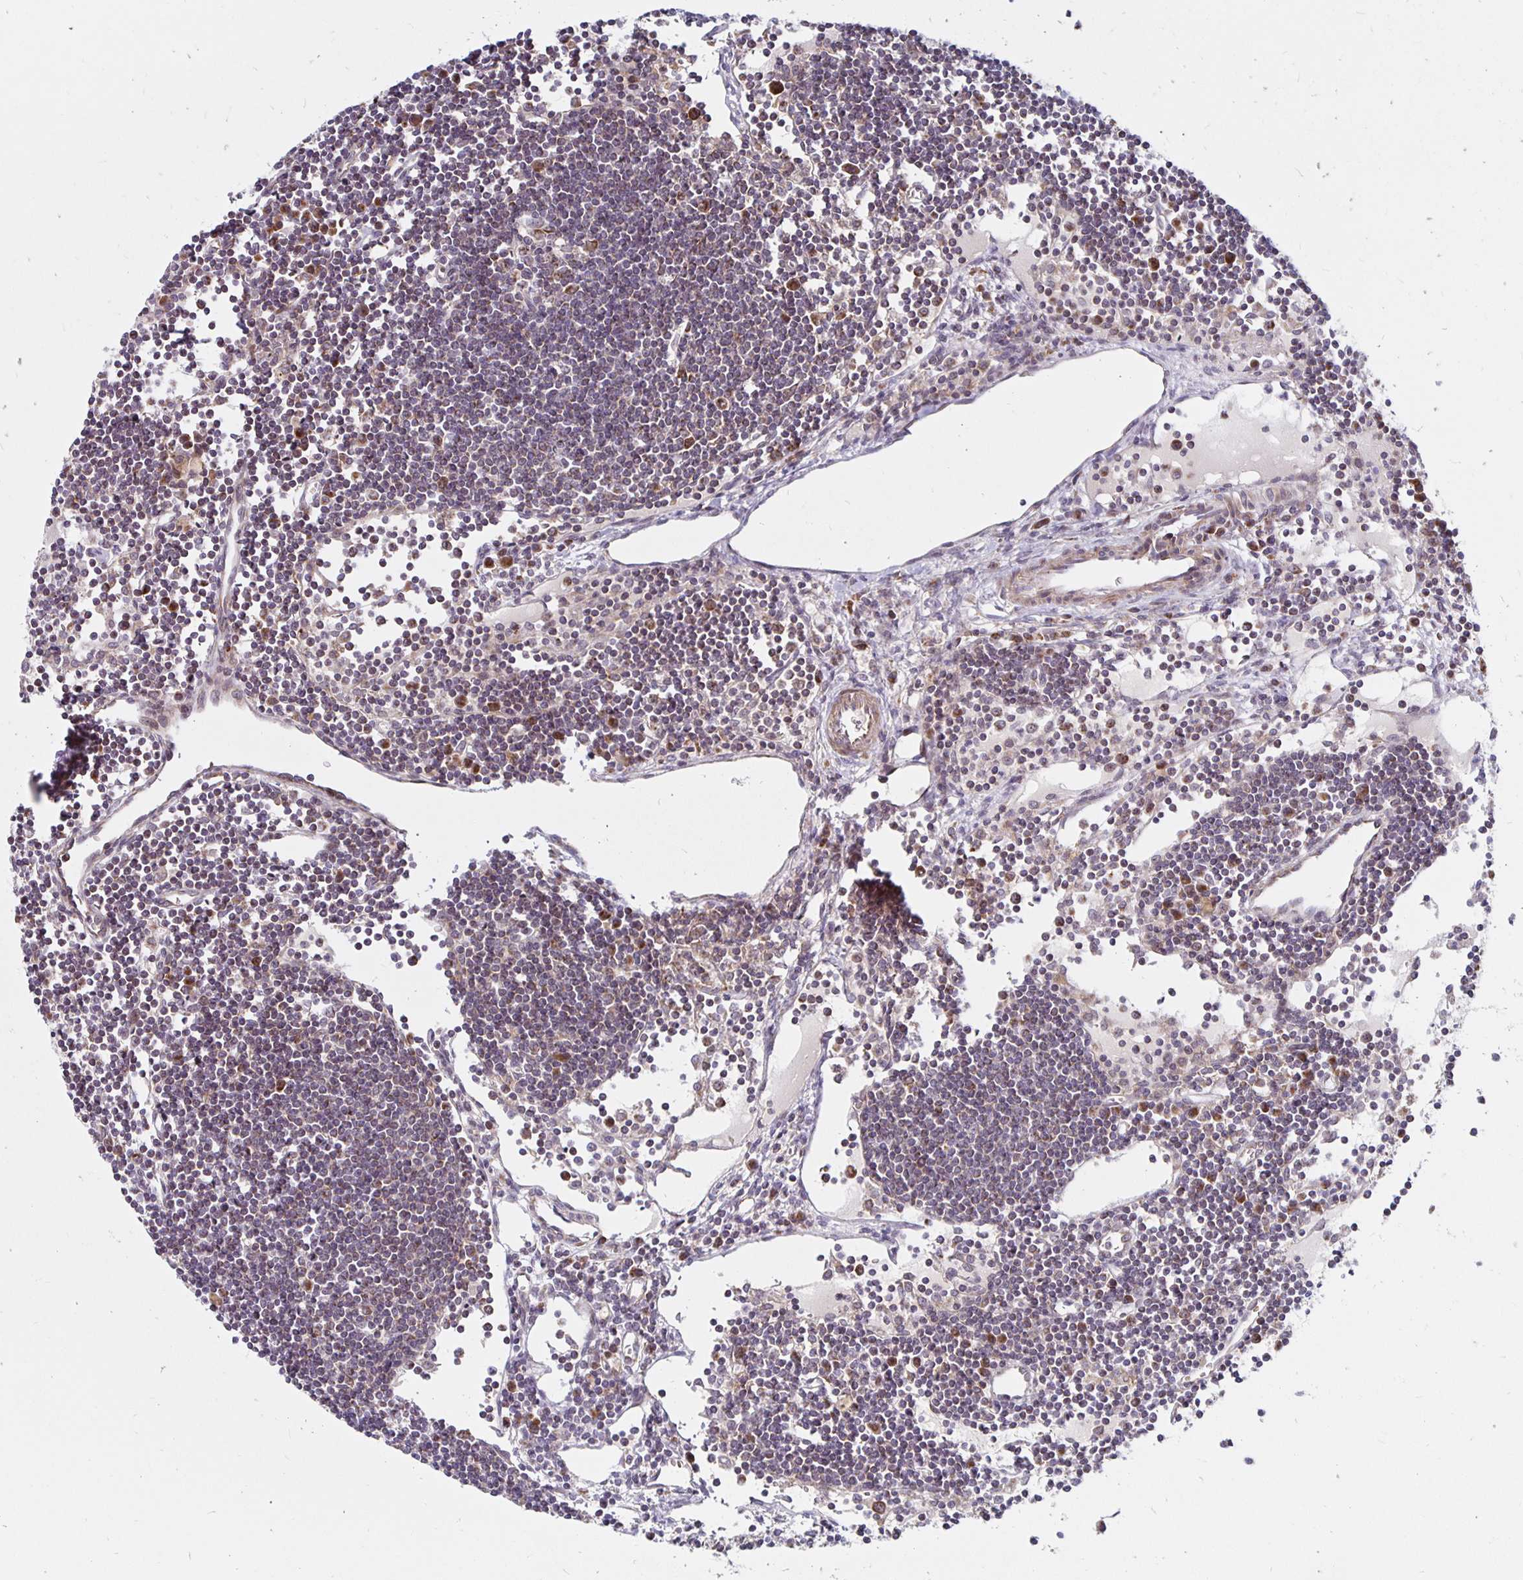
{"staining": {"intensity": "strong", "quantity": "25%-75%", "location": "cytoplasmic/membranous"}, "tissue": "lymph node", "cell_type": "Germinal center cells", "image_type": "normal", "snomed": [{"axis": "morphology", "description": "Normal tissue, NOS"}, {"axis": "topography", "description": "Lymph node"}], "caption": "A high amount of strong cytoplasmic/membranous positivity is seen in approximately 25%-75% of germinal center cells in benign lymph node.", "gene": "MRPL28", "patient": {"sex": "female", "age": 65}}